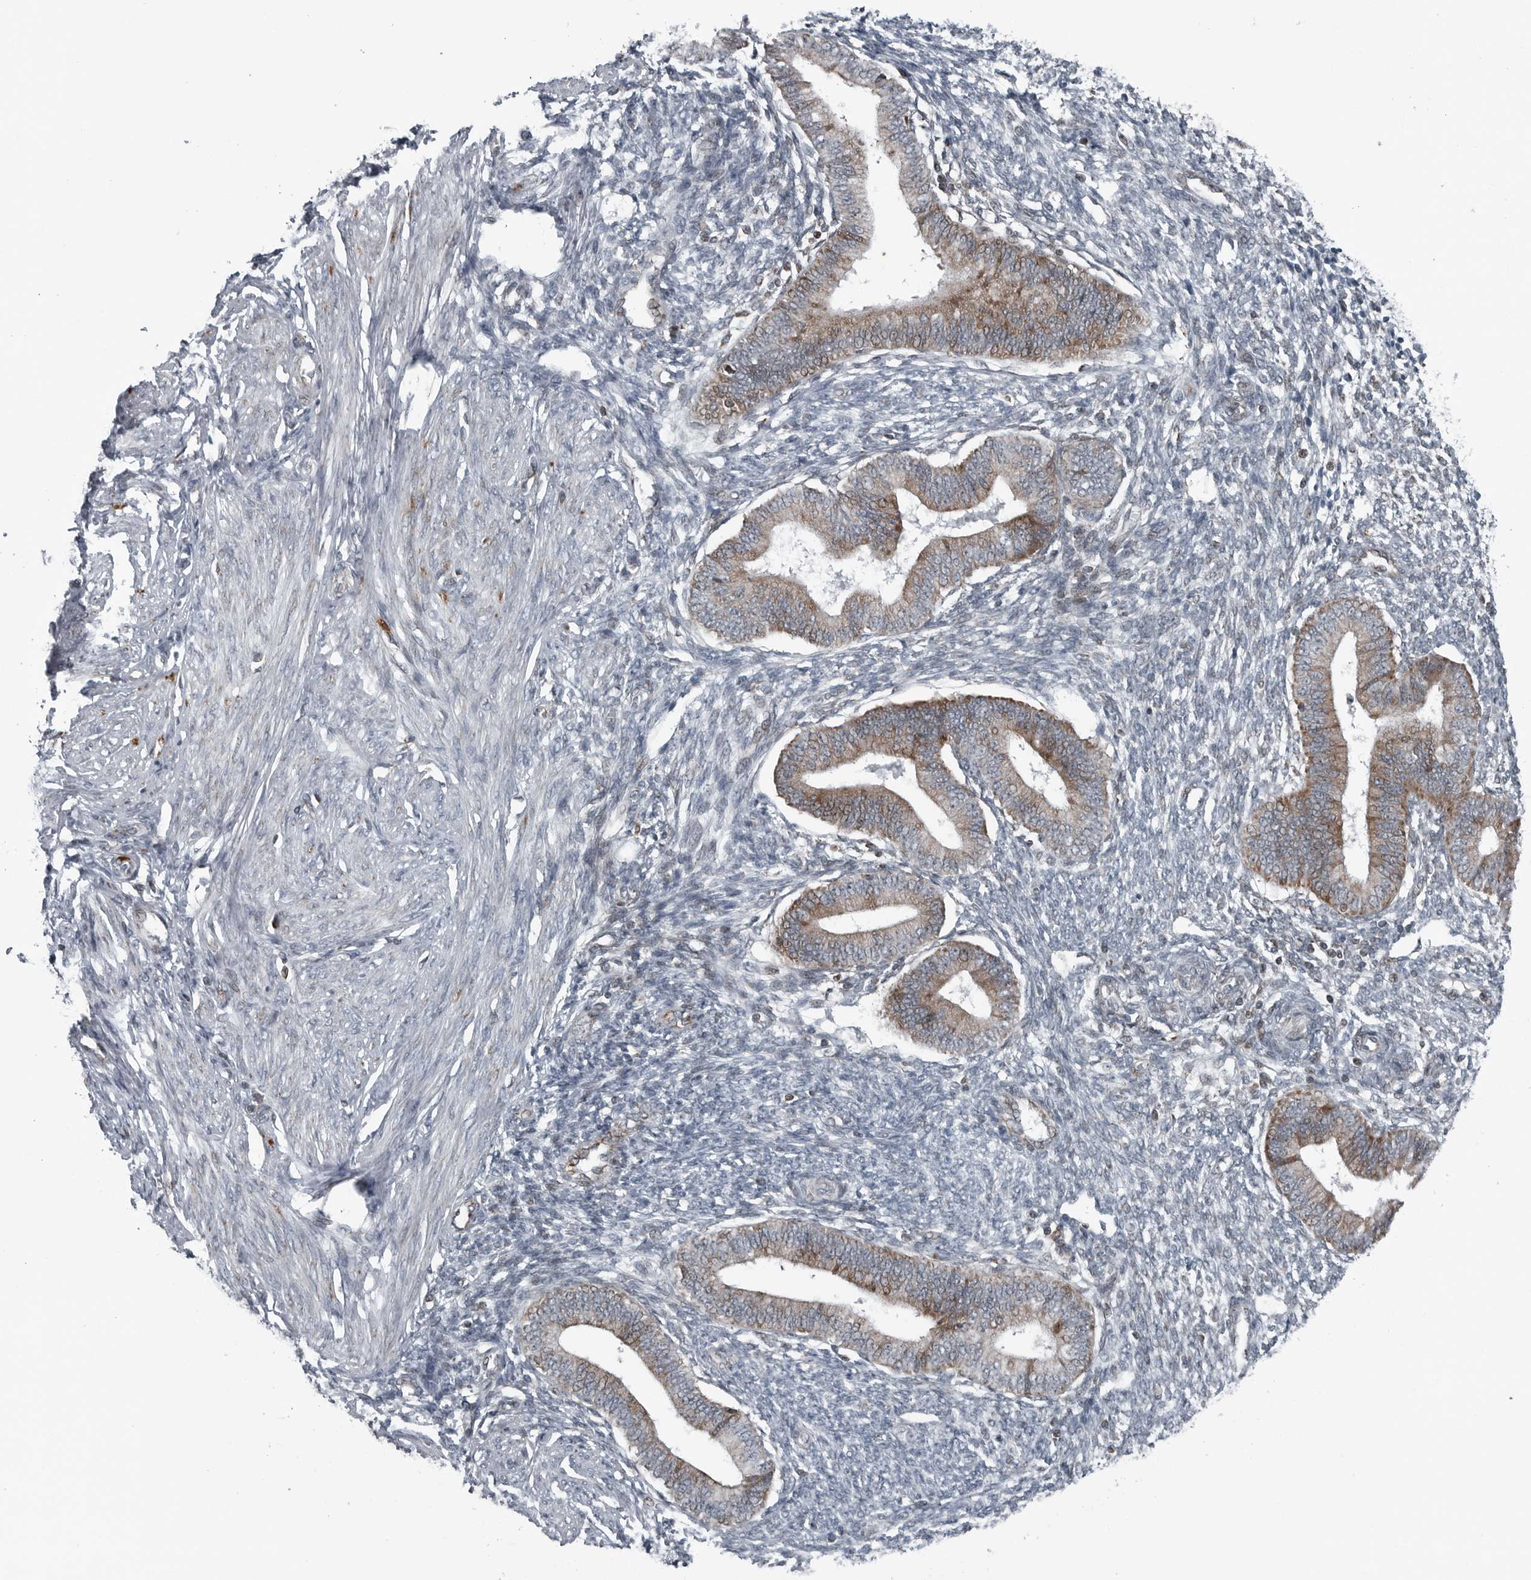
{"staining": {"intensity": "weak", "quantity": "25%-75%", "location": "cytoplasmic/membranous,nuclear"}, "tissue": "endometrium", "cell_type": "Cells in endometrial stroma", "image_type": "normal", "snomed": [{"axis": "morphology", "description": "Normal tissue, NOS"}, {"axis": "topography", "description": "Endometrium"}], "caption": "Normal endometrium was stained to show a protein in brown. There is low levels of weak cytoplasmic/membranous,nuclear expression in about 25%-75% of cells in endometrial stroma.", "gene": "GAK", "patient": {"sex": "female", "age": 46}}